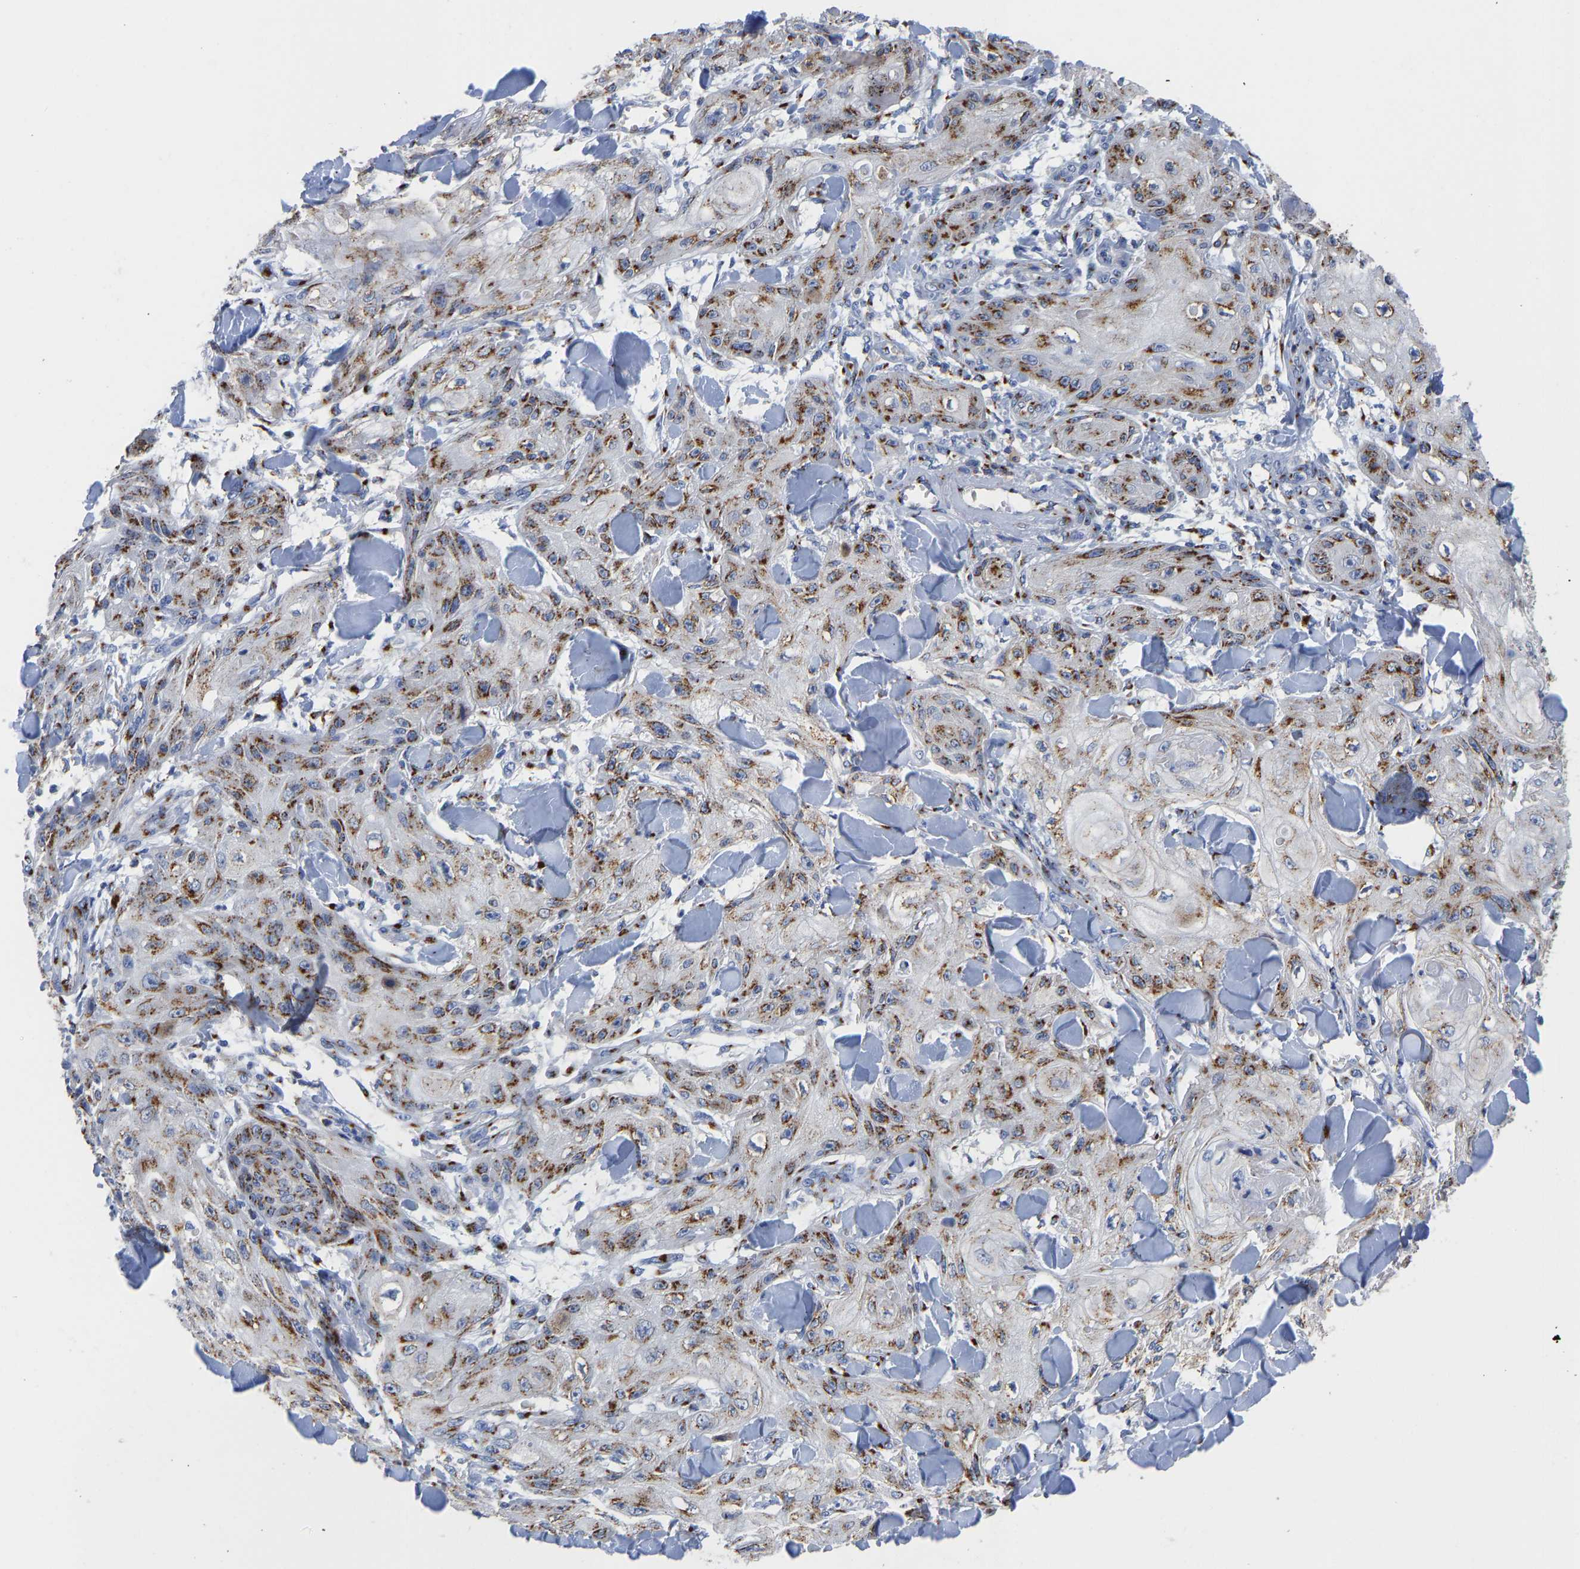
{"staining": {"intensity": "strong", "quantity": ">75%", "location": "cytoplasmic/membranous"}, "tissue": "skin cancer", "cell_type": "Tumor cells", "image_type": "cancer", "snomed": [{"axis": "morphology", "description": "Squamous cell carcinoma, NOS"}, {"axis": "topography", "description": "Skin"}], "caption": "Skin squamous cell carcinoma was stained to show a protein in brown. There is high levels of strong cytoplasmic/membranous staining in about >75% of tumor cells.", "gene": "TMEM87A", "patient": {"sex": "male", "age": 74}}